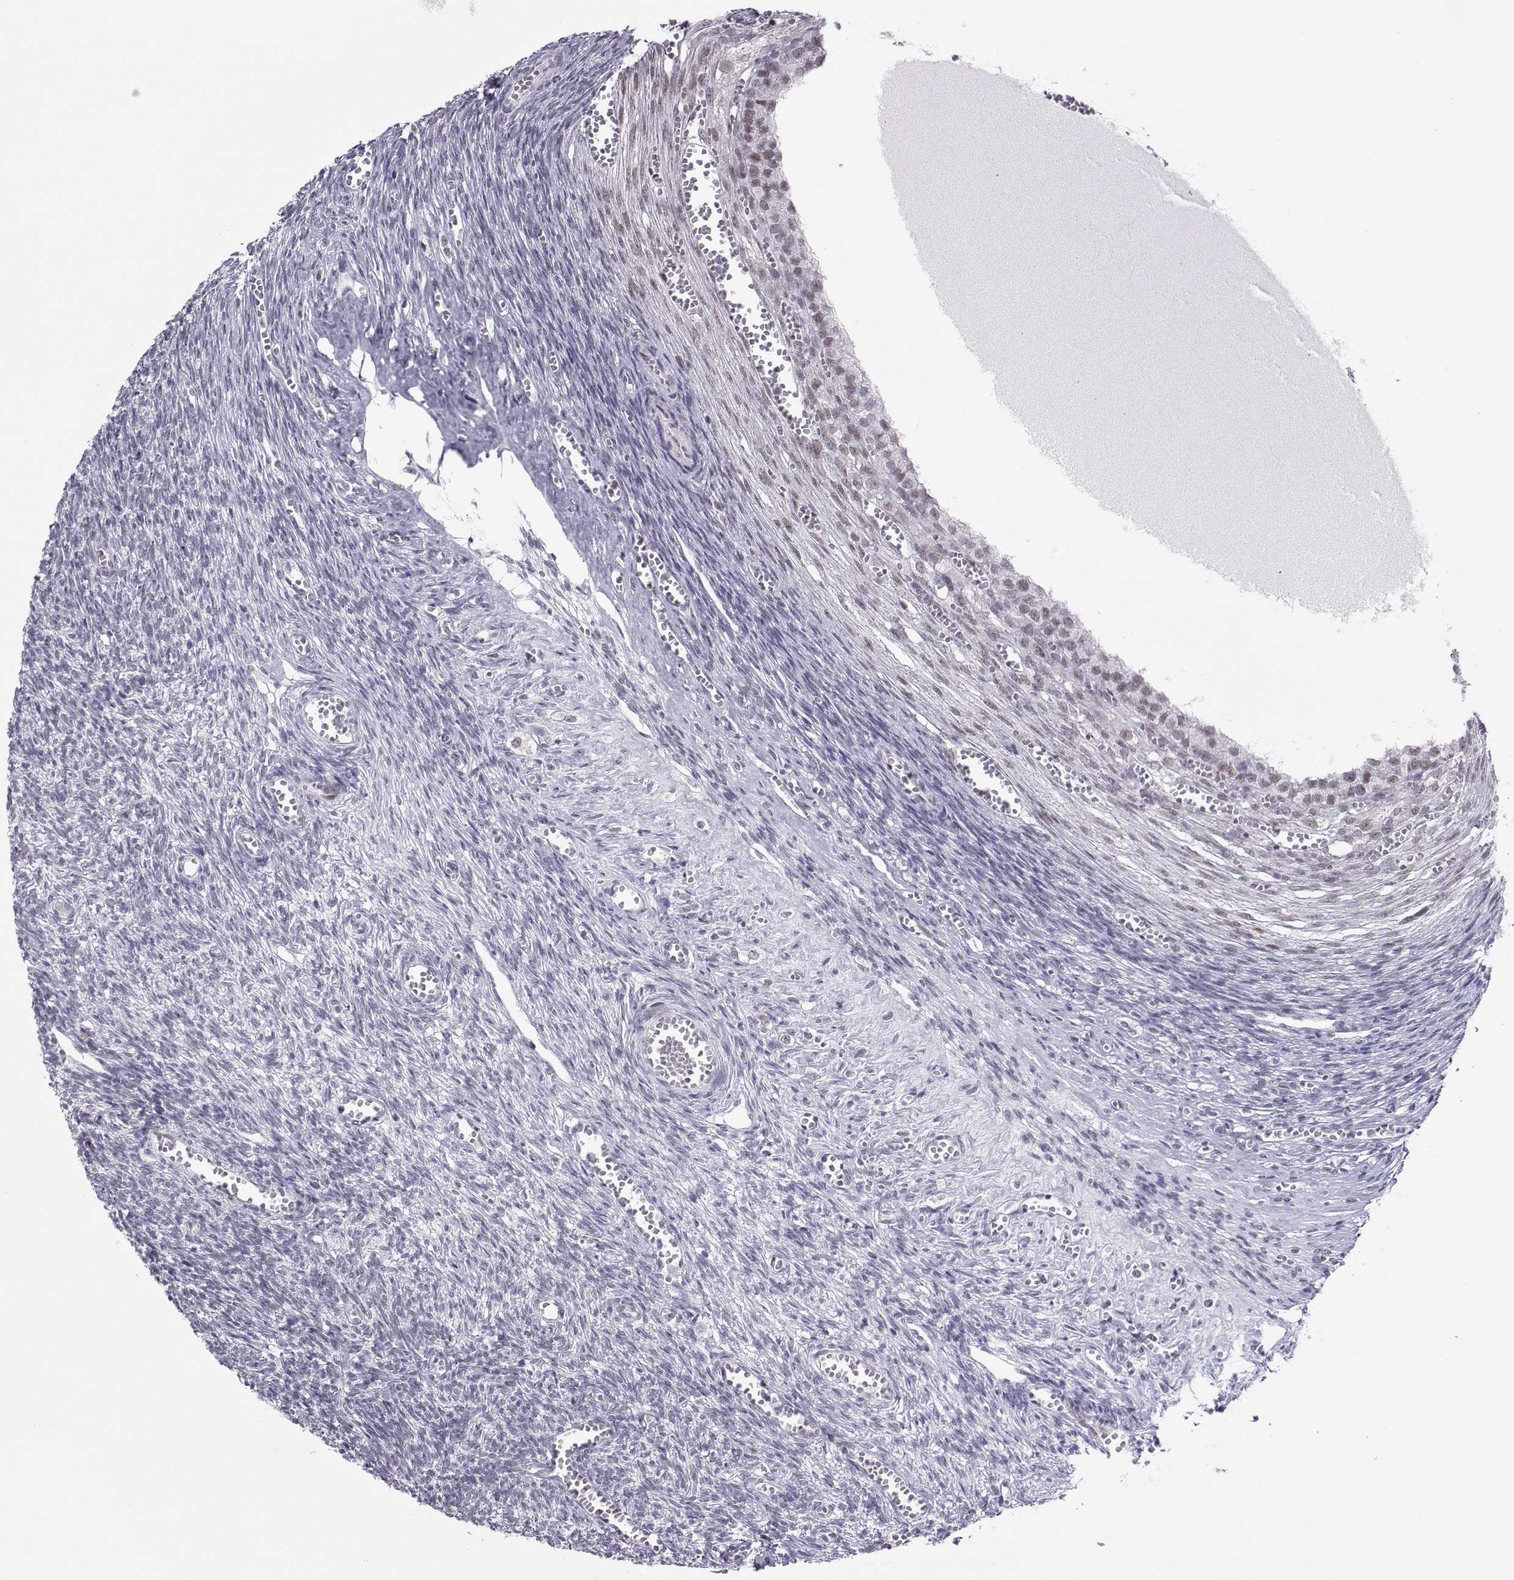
{"staining": {"intensity": "negative", "quantity": "none", "location": "none"}, "tissue": "ovary", "cell_type": "Follicle cells", "image_type": "normal", "snomed": [{"axis": "morphology", "description": "Normal tissue, NOS"}, {"axis": "topography", "description": "Ovary"}], "caption": "High power microscopy image of an IHC photomicrograph of normal ovary, revealing no significant staining in follicle cells. (Immunohistochemistry, brightfield microscopy, high magnification).", "gene": "SIX6", "patient": {"sex": "female", "age": 43}}